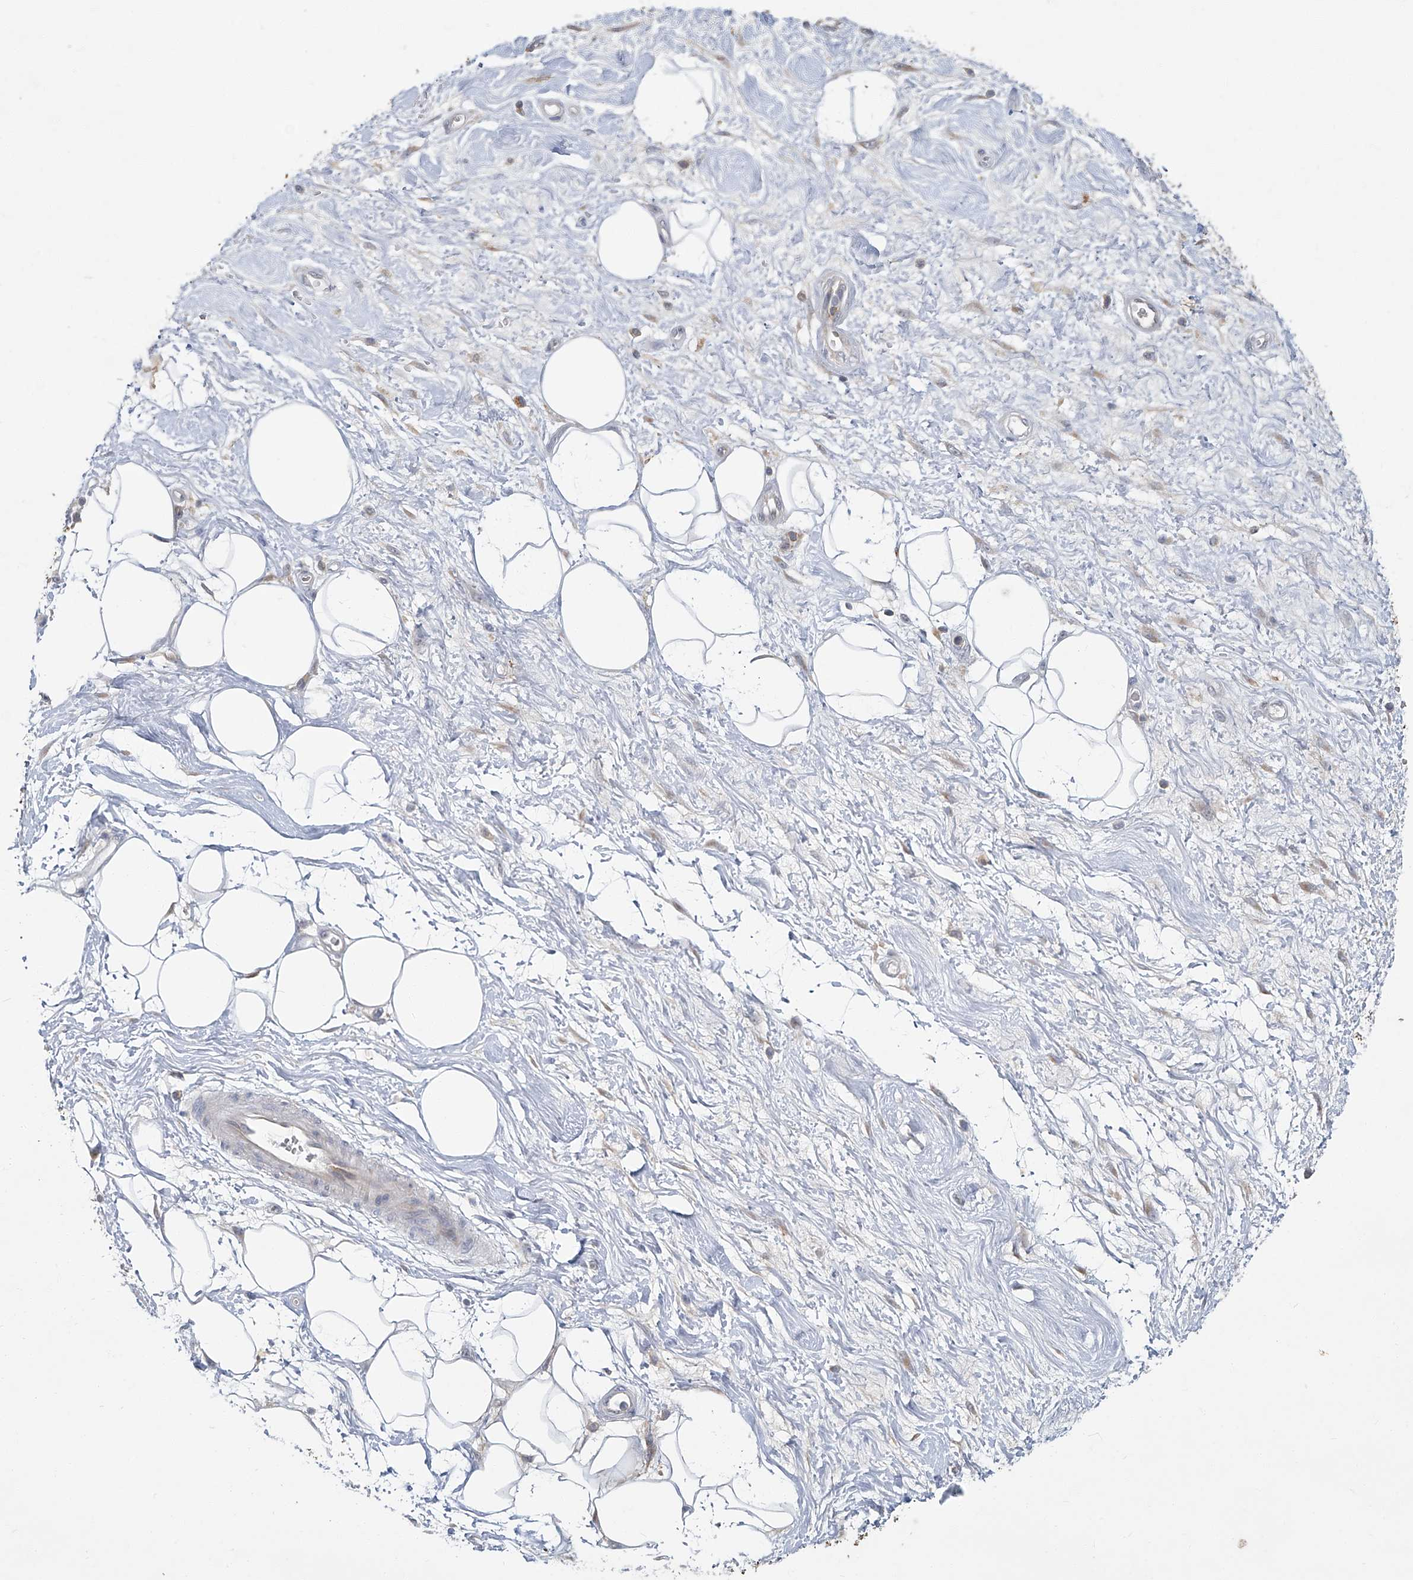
{"staining": {"intensity": "negative", "quantity": "none", "location": "none"}, "tissue": "adipose tissue", "cell_type": "Adipocytes", "image_type": "normal", "snomed": [{"axis": "morphology", "description": "Normal tissue, NOS"}, {"axis": "morphology", "description": "Adenocarcinoma, NOS"}, {"axis": "topography", "description": "Pancreas"}, {"axis": "topography", "description": "Peripheral nerve tissue"}], "caption": "High power microscopy image of an immunohistochemistry (IHC) micrograph of unremarkable adipose tissue, revealing no significant staining in adipocytes.", "gene": "AKNAD1", "patient": {"sex": "male", "age": 59}}